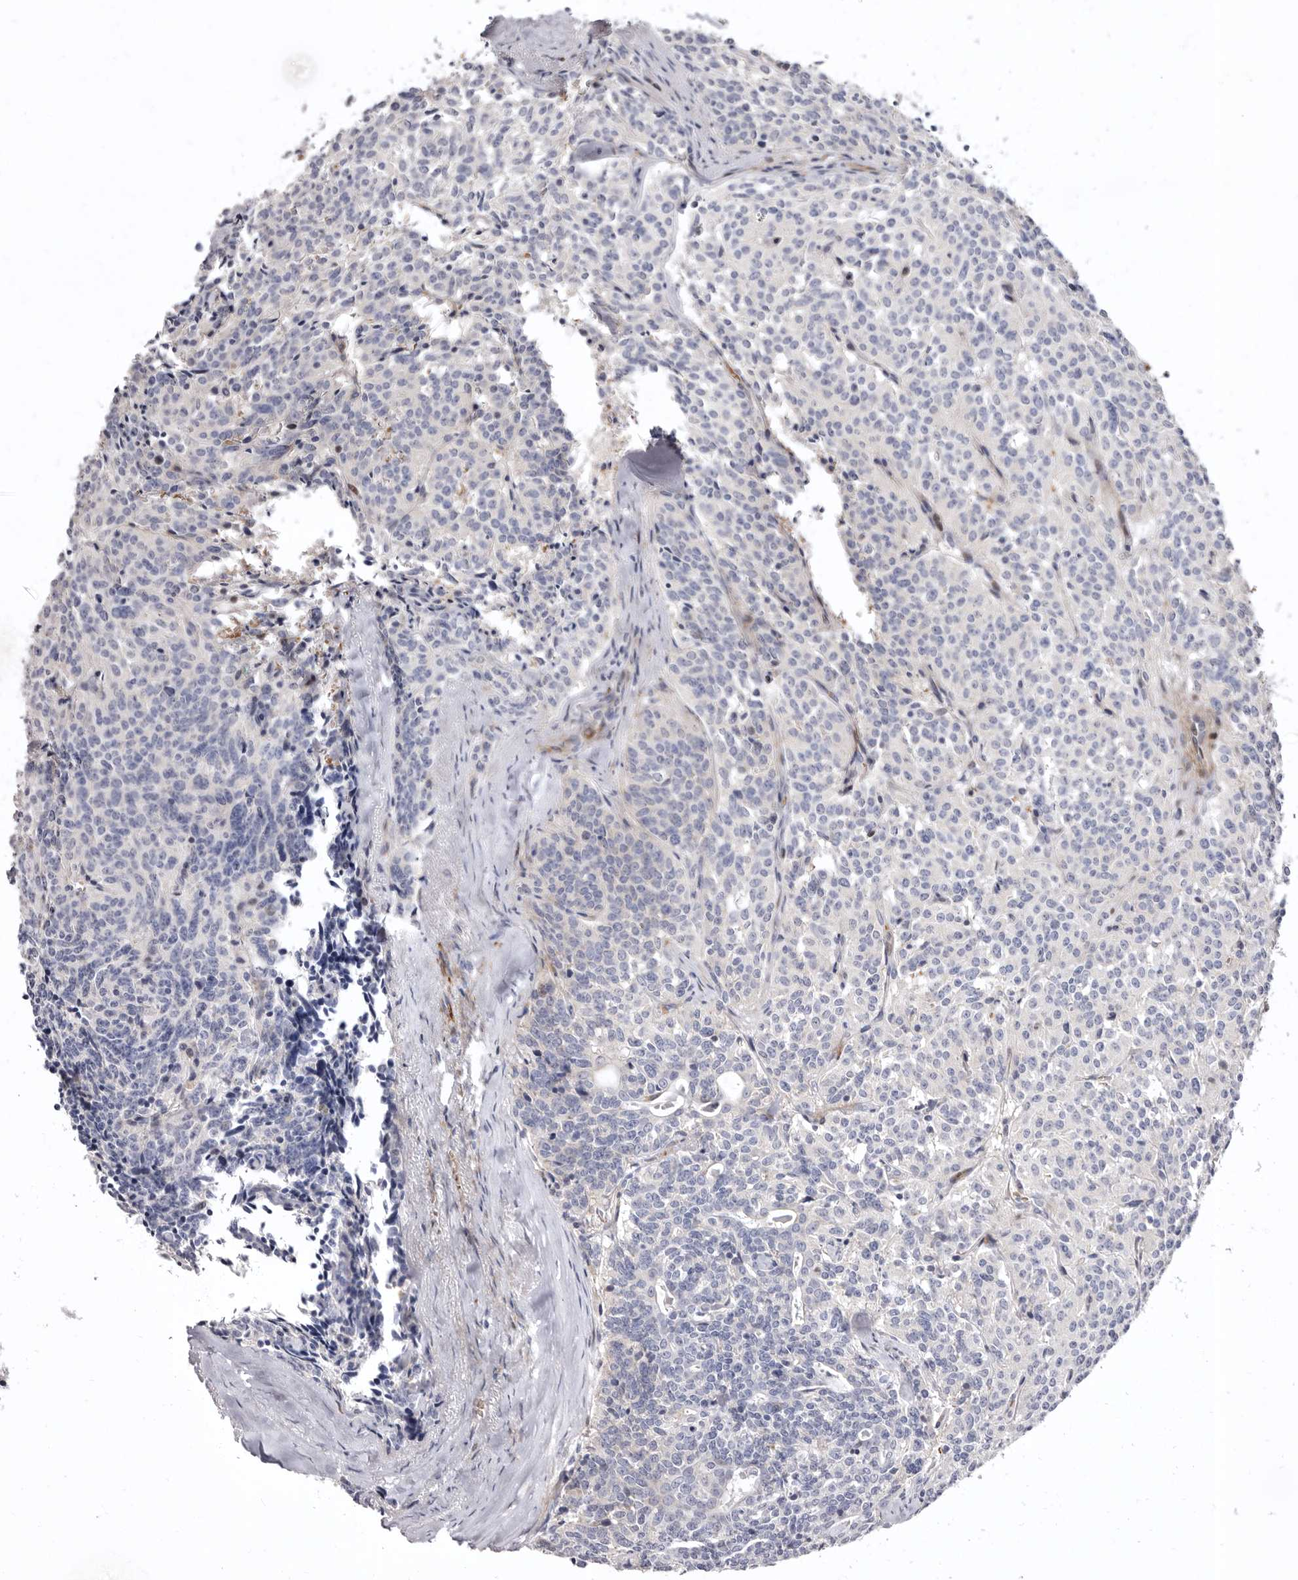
{"staining": {"intensity": "negative", "quantity": "none", "location": "none"}, "tissue": "carcinoid", "cell_type": "Tumor cells", "image_type": "cancer", "snomed": [{"axis": "morphology", "description": "Carcinoid, malignant, NOS"}, {"axis": "topography", "description": "Lung"}], "caption": "This is a photomicrograph of immunohistochemistry (IHC) staining of carcinoid, which shows no expression in tumor cells. Nuclei are stained in blue.", "gene": "AIDA", "patient": {"sex": "female", "age": 46}}